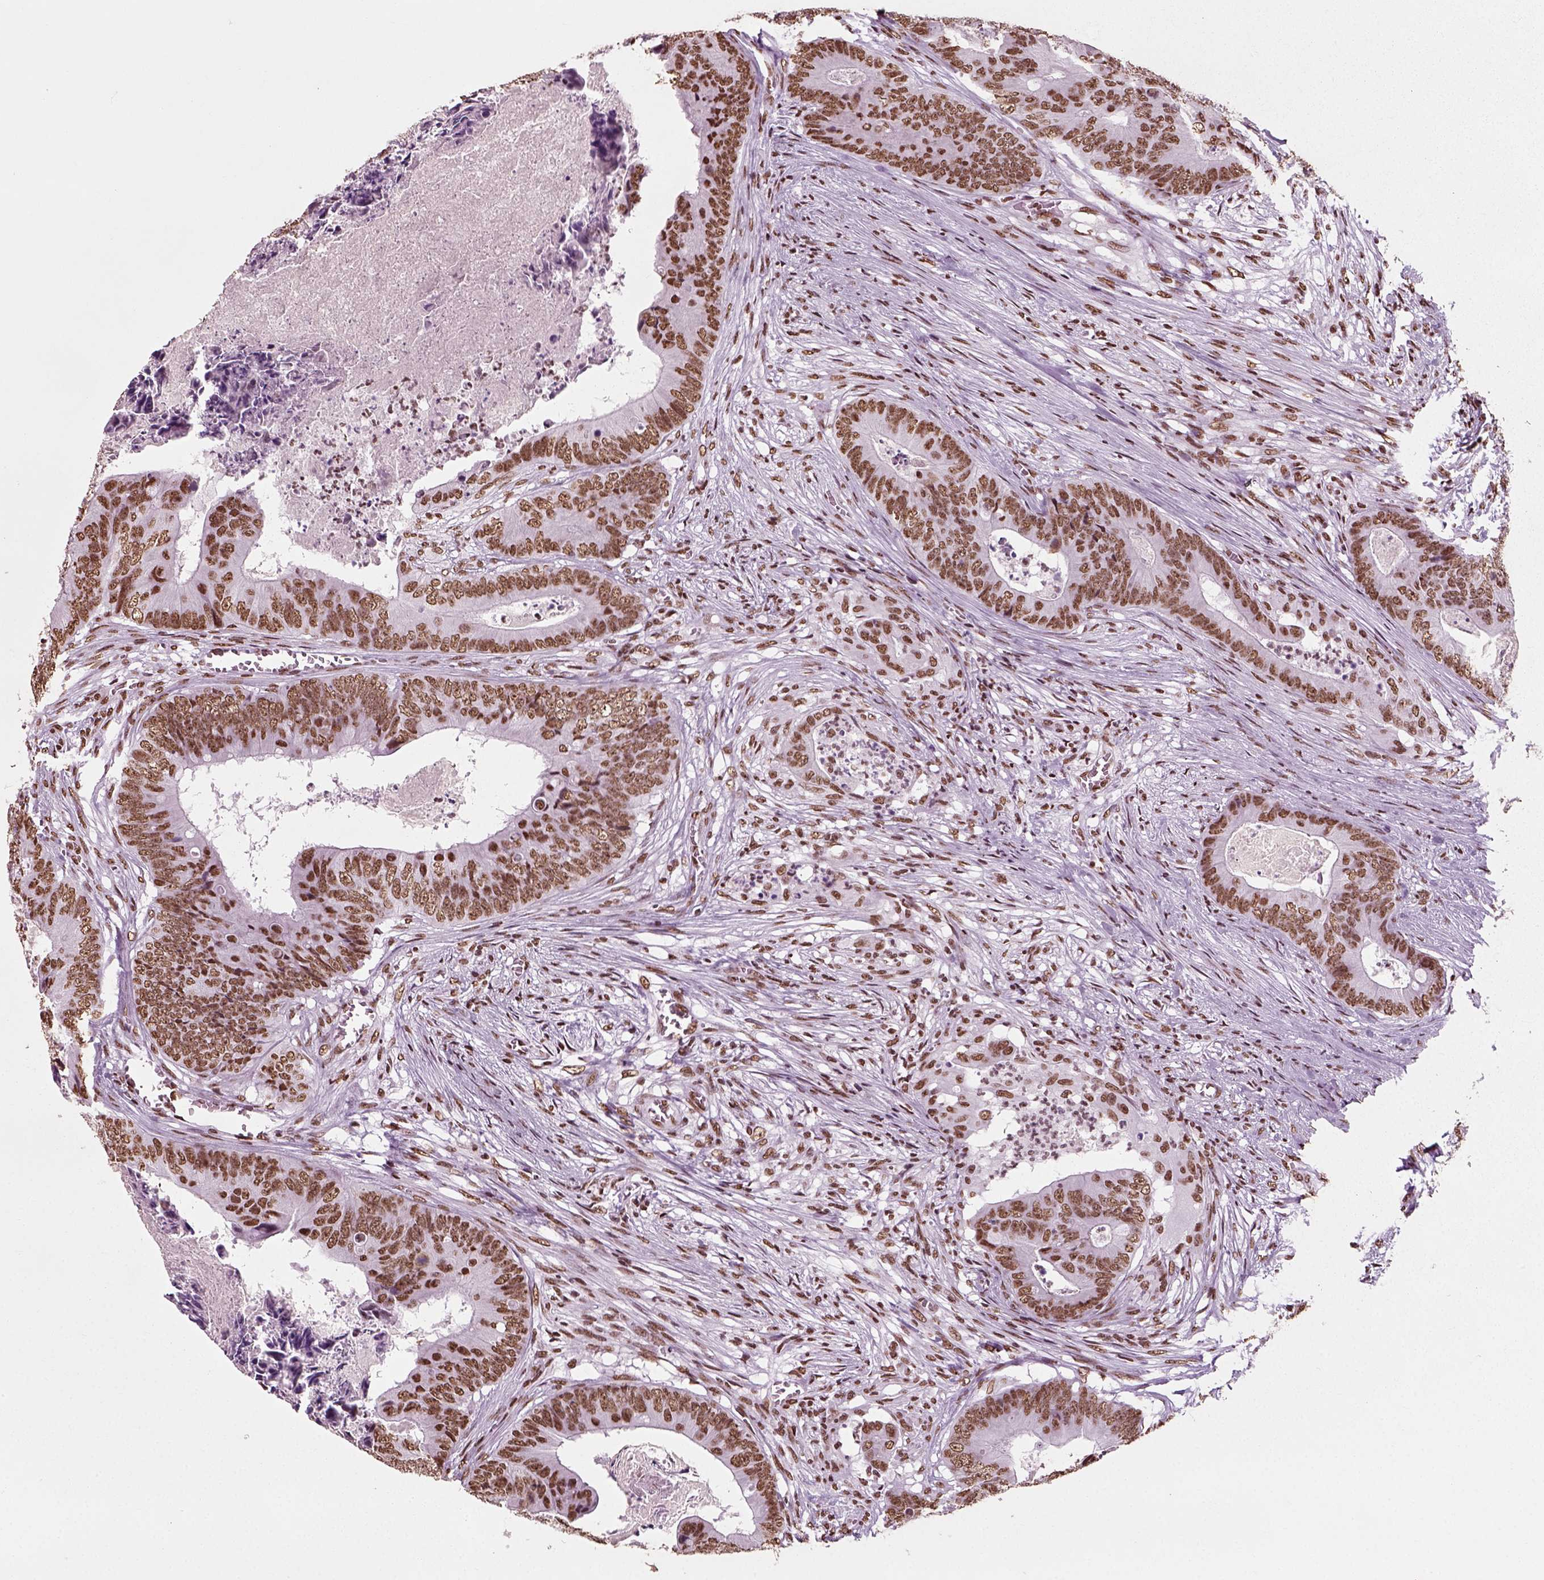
{"staining": {"intensity": "moderate", "quantity": ">75%", "location": "nuclear"}, "tissue": "colorectal cancer", "cell_type": "Tumor cells", "image_type": "cancer", "snomed": [{"axis": "morphology", "description": "Adenocarcinoma, NOS"}, {"axis": "topography", "description": "Colon"}], "caption": "IHC image of human colorectal cancer stained for a protein (brown), which displays medium levels of moderate nuclear positivity in about >75% of tumor cells.", "gene": "POLR1H", "patient": {"sex": "male", "age": 84}}